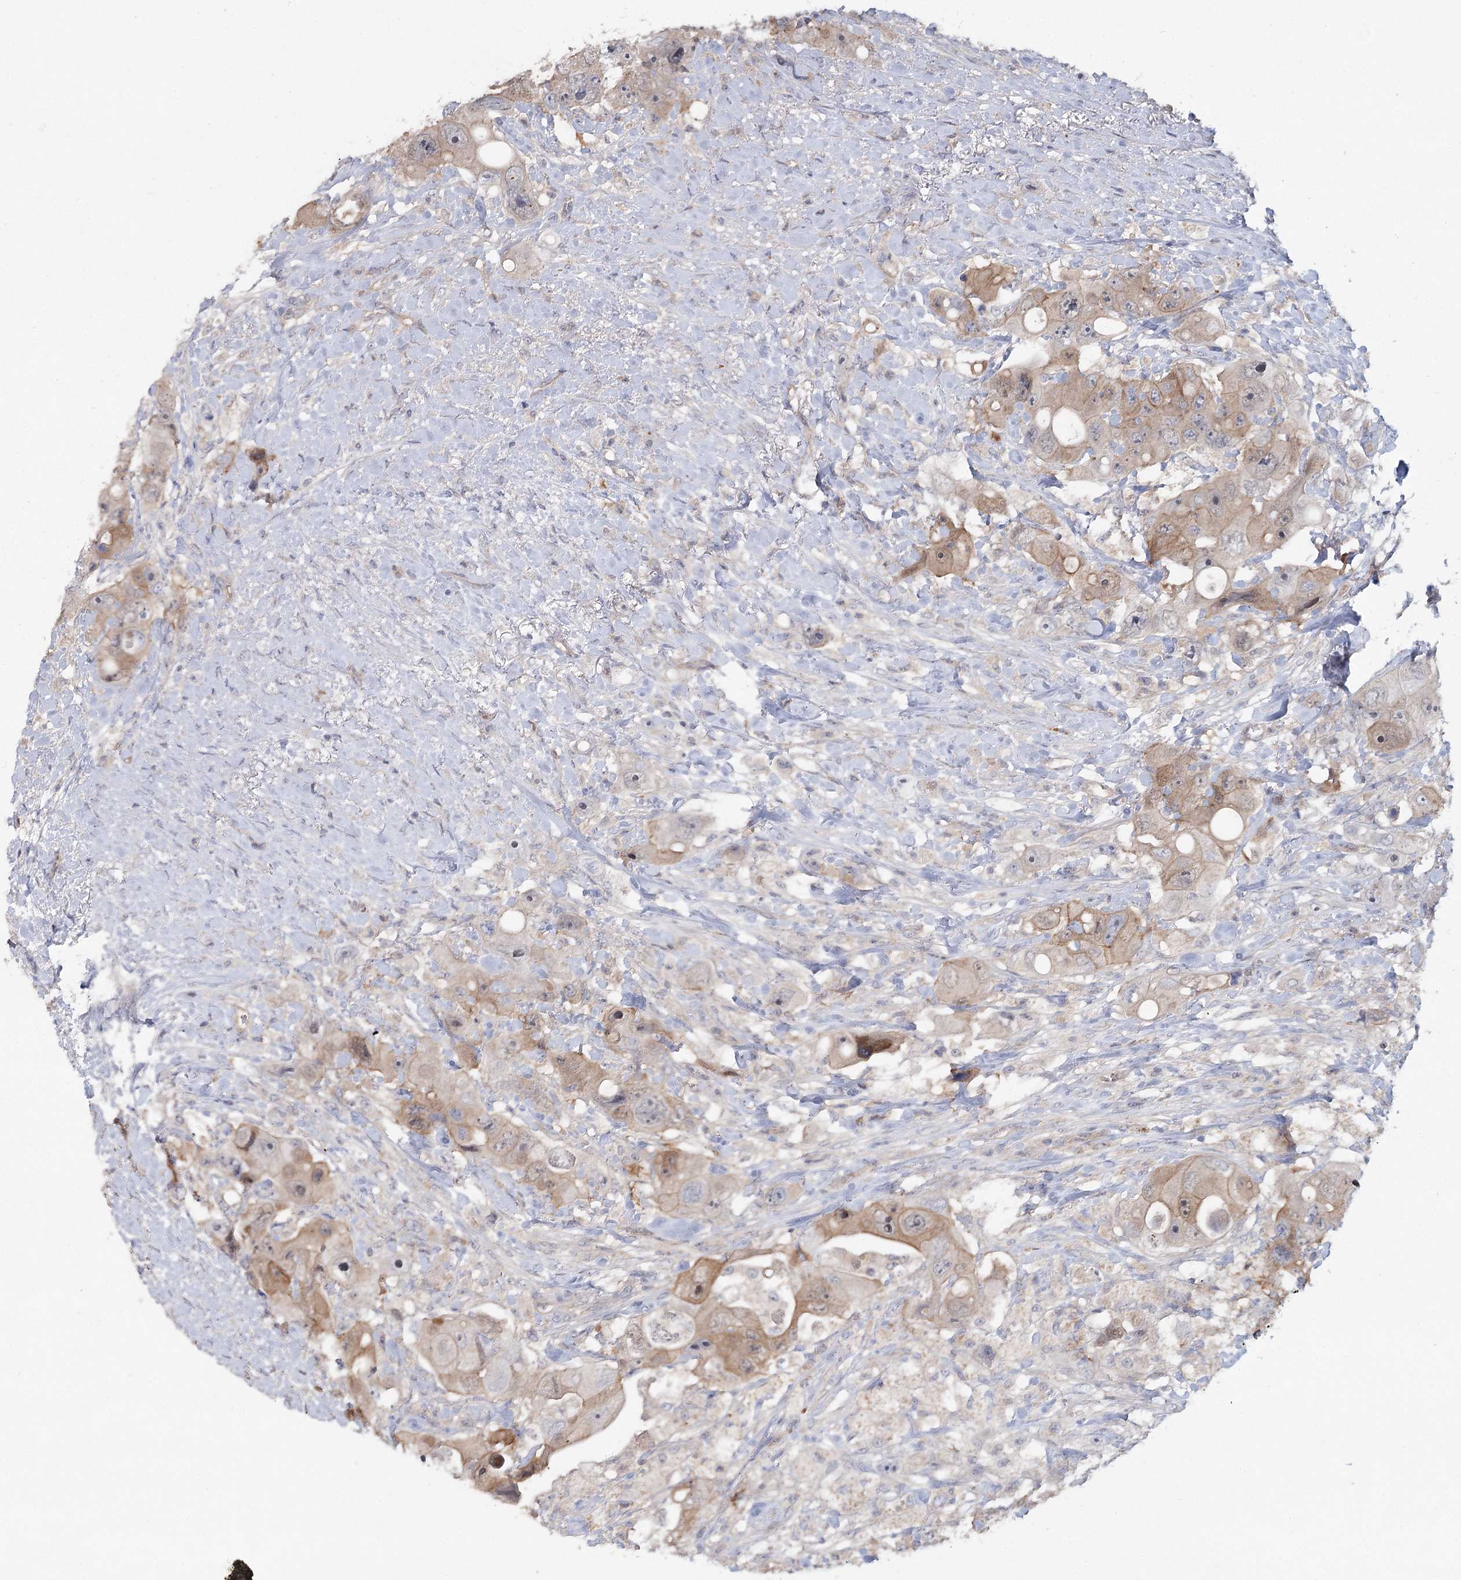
{"staining": {"intensity": "moderate", "quantity": ">75%", "location": "cytoplasmic/membranous"}, "tissue": "colorectal cancer", "cell_type": "Tumor cells", "image_type": "cancer", "snomed": [{"axis": "morphology", "description": "Adenocarcinoma, NOS"}, {"axis": "topography", "description": "Colon"}], "caption": "Protein expression analysis of colorectal adenocarcinoma reveals moderate cytoplasmic/membranous staining in approximately >75% of tumor cells.", "gene": "MAP3K13", "patient": {"sex": "female", "age": 46}}